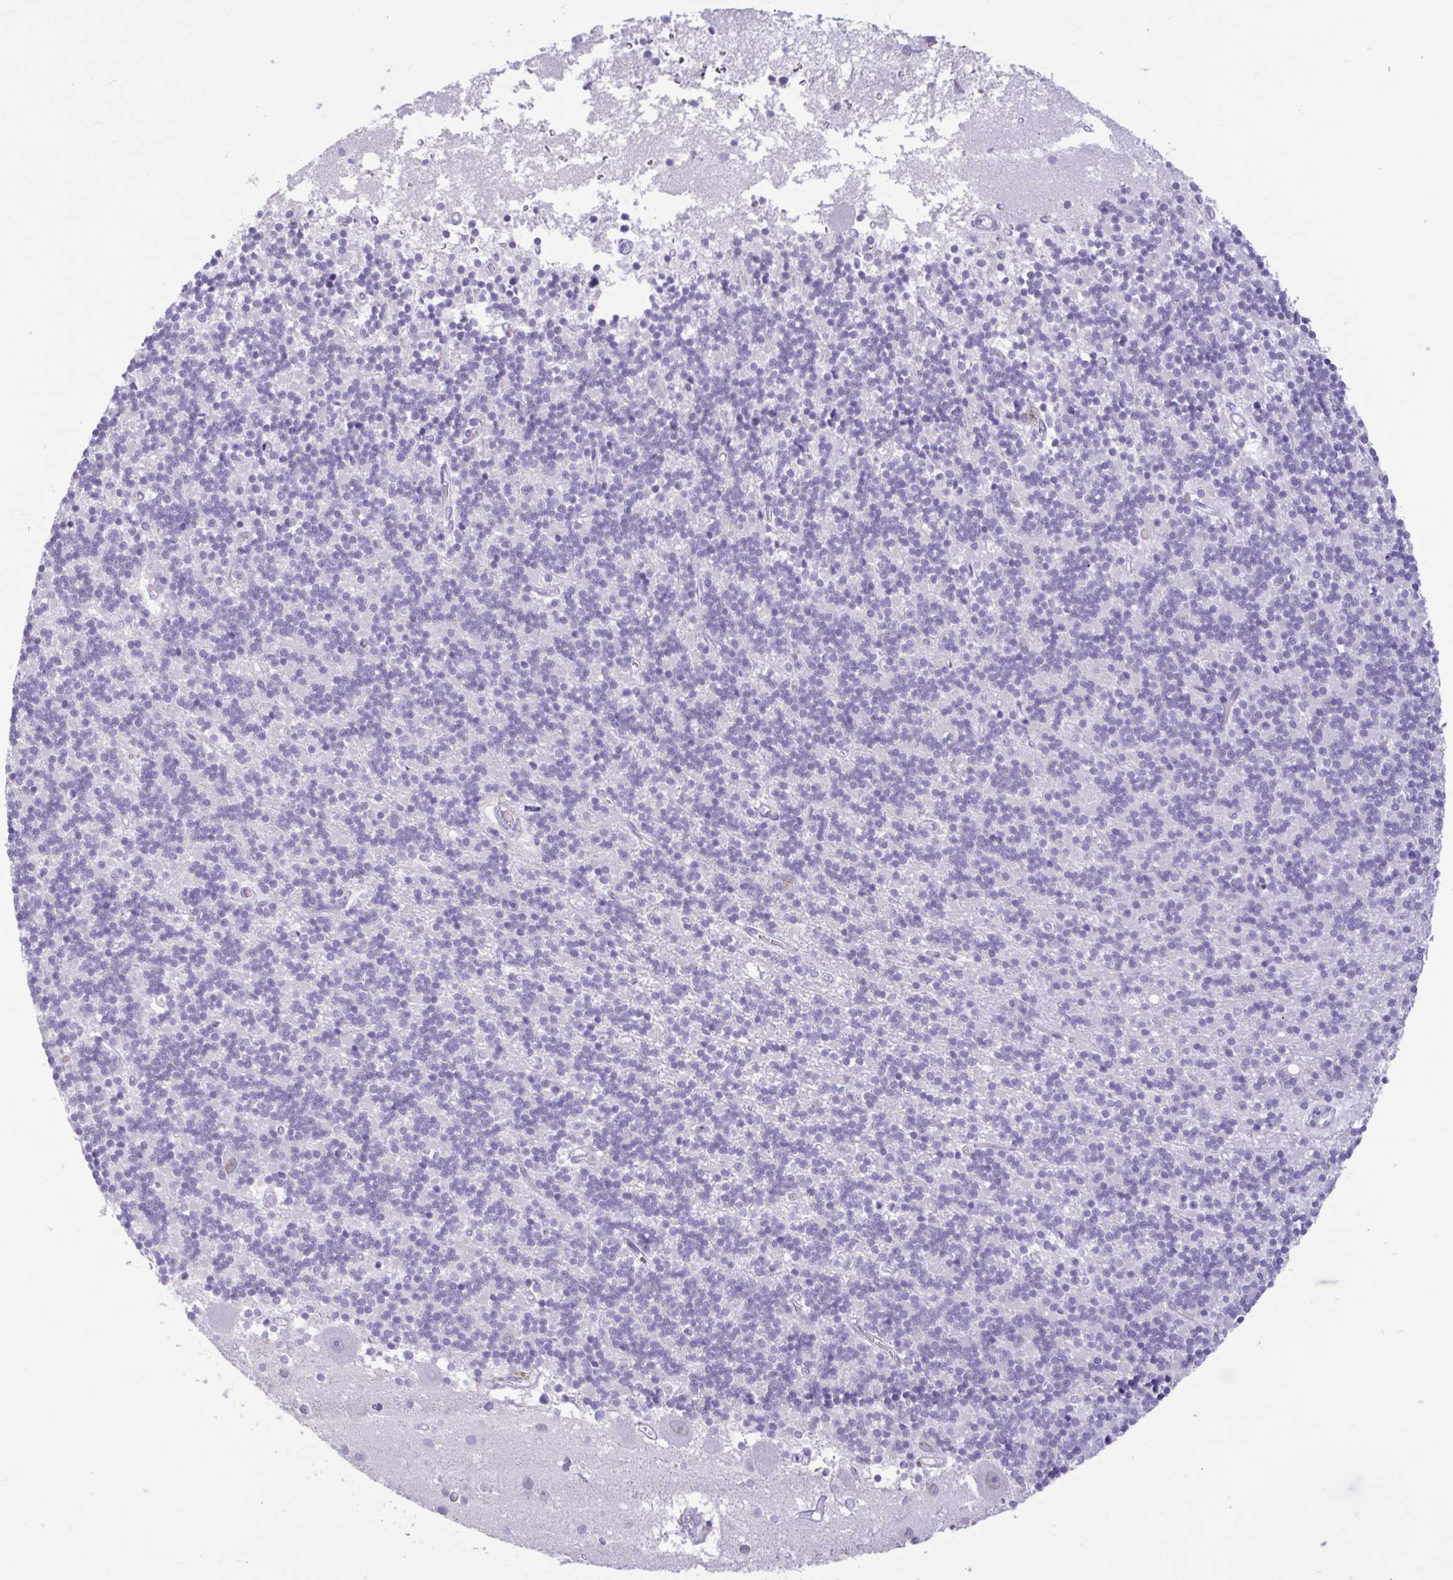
{"staining": {"intensity": "negative", "quantity": "none", "location": "none"}, "tissue": "cerebellum", "cell_type": "Cells in granular layer", "image_type": "normal", "snomed": [{"axis": "morphology", "description": "Normal tissue, NOS"}, {"axis": "topography", "description": "Cerebellum"}], "caption": "A high-resolution histopathology image shows IHC staining of unremarkable cerebellum, which displays no significant expression in cells in granular layer. (Immunohistochemistry, brightfield microscopy, high magnification).", "gene": "CTSE", "patient": {"sex": "male", "age": 54}}